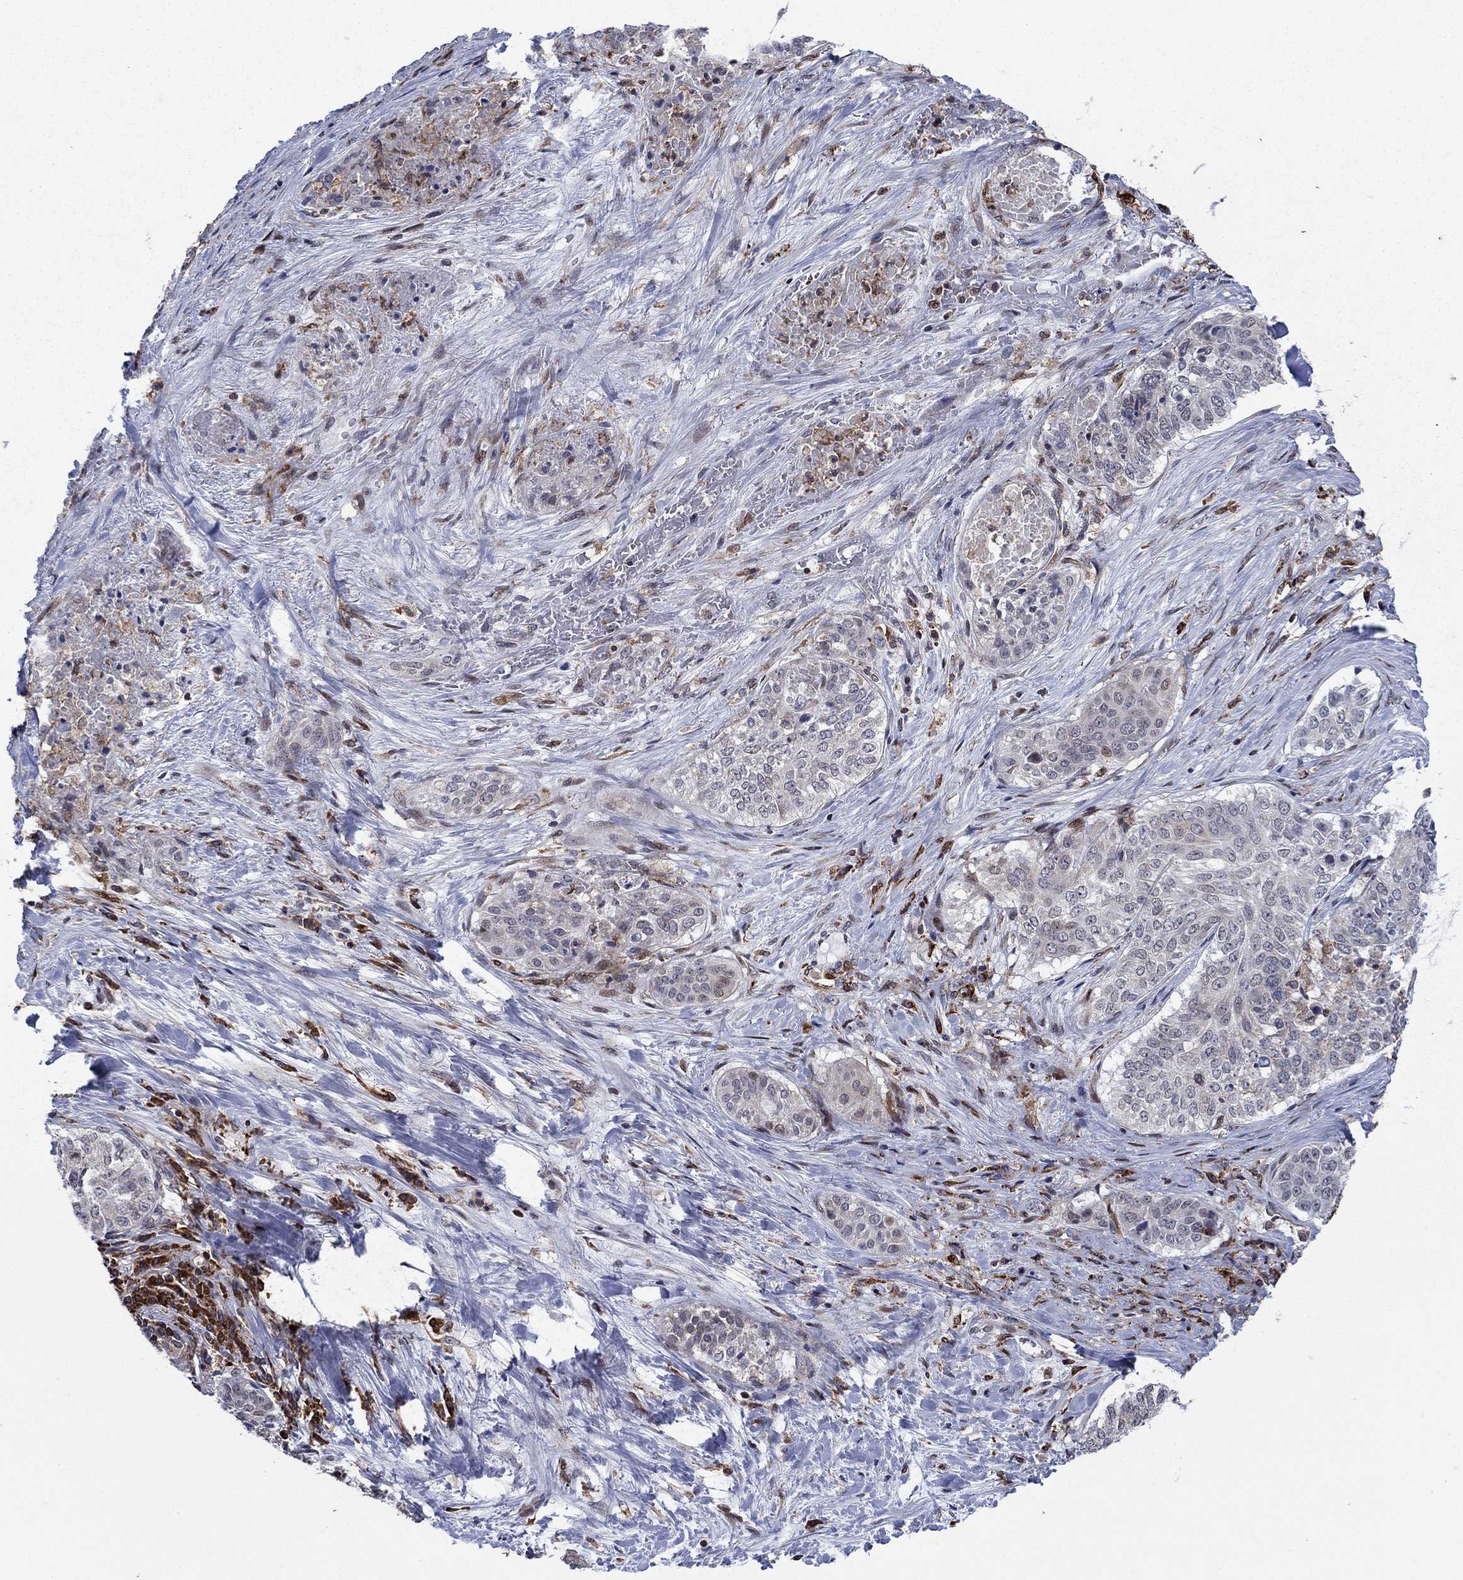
{"staining": {"intensity": "weak", "quantity": "<25%", "location": "cytoplasmic/membranous"}, "tissue": "lung cancer", "cell_type": "Tumor cells", "image_type": "cancer", "snomed": [{"axis": "morphology", "description": "Squamous cell carcinoma, NOS"}, {"axis": "topography", "description": "Lung"}], "caption": "This is a histopathology image of immunohistochemistry (IHC) staining of lung cancer (squamous cell carcinoma), which shows no staining in tumor cells. (Immunohistochemistry, brightfield microscopy, high magnification).", "gene": "DHRS7", "patient": {"sex": "male", "age": 64}}